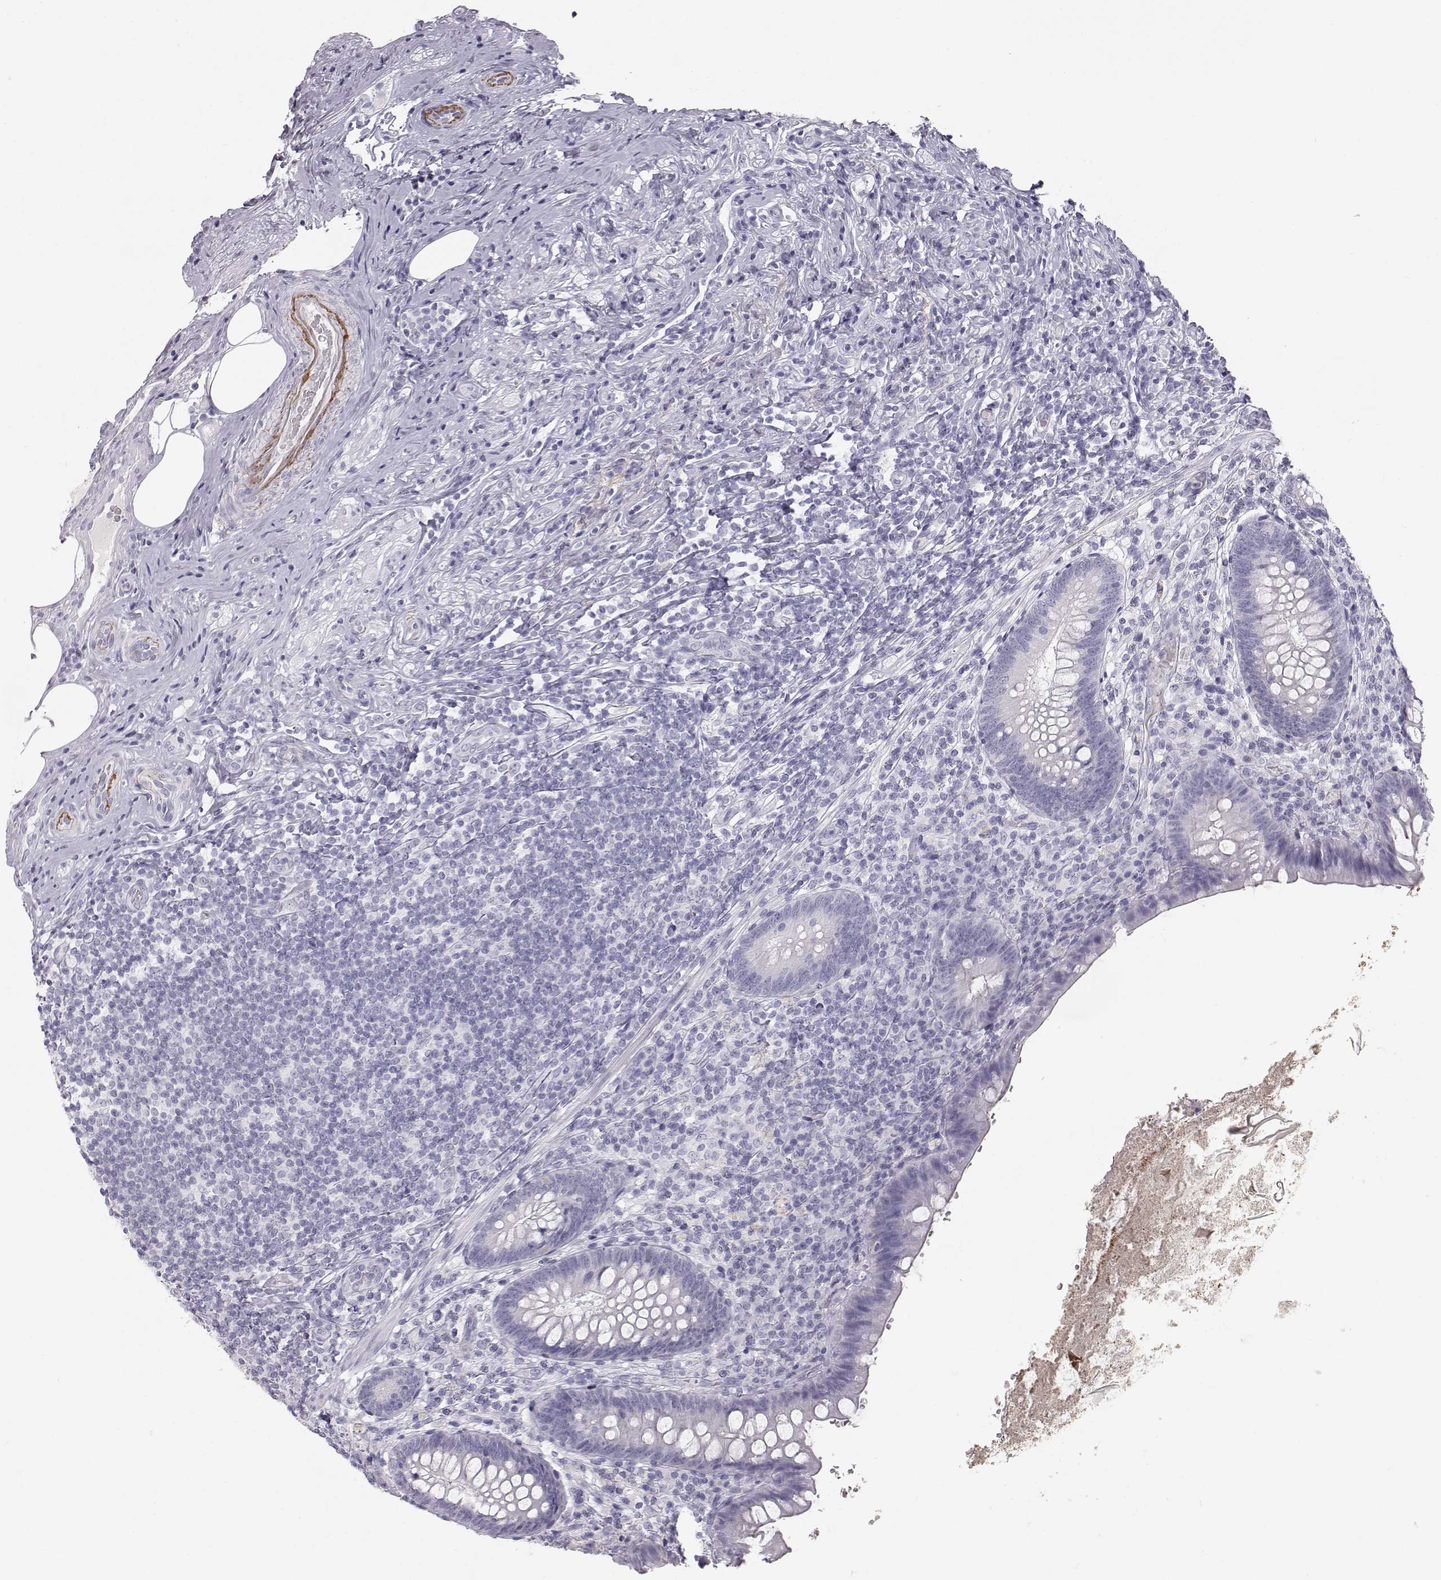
{"staining": {"intensity": "negative", "quantity": "none", "location": "none"}, "tissue": "appendix", "cell_type": "Glandular cells", "image_type": "normal", "snomed": [{"axis": "morphology", "description": "Normal tissue, NOS"}, {"axis": "topography", "description": "Appendix"}], "caption": "High magnification brightfield microscopy of normal appendix stained with DAB (brown) and counterstained with hematoxylin (blue): glandular cells show no significant positivity.", "gene": "KRTAP16", "patient": {"sex": "male", "age": 47}}